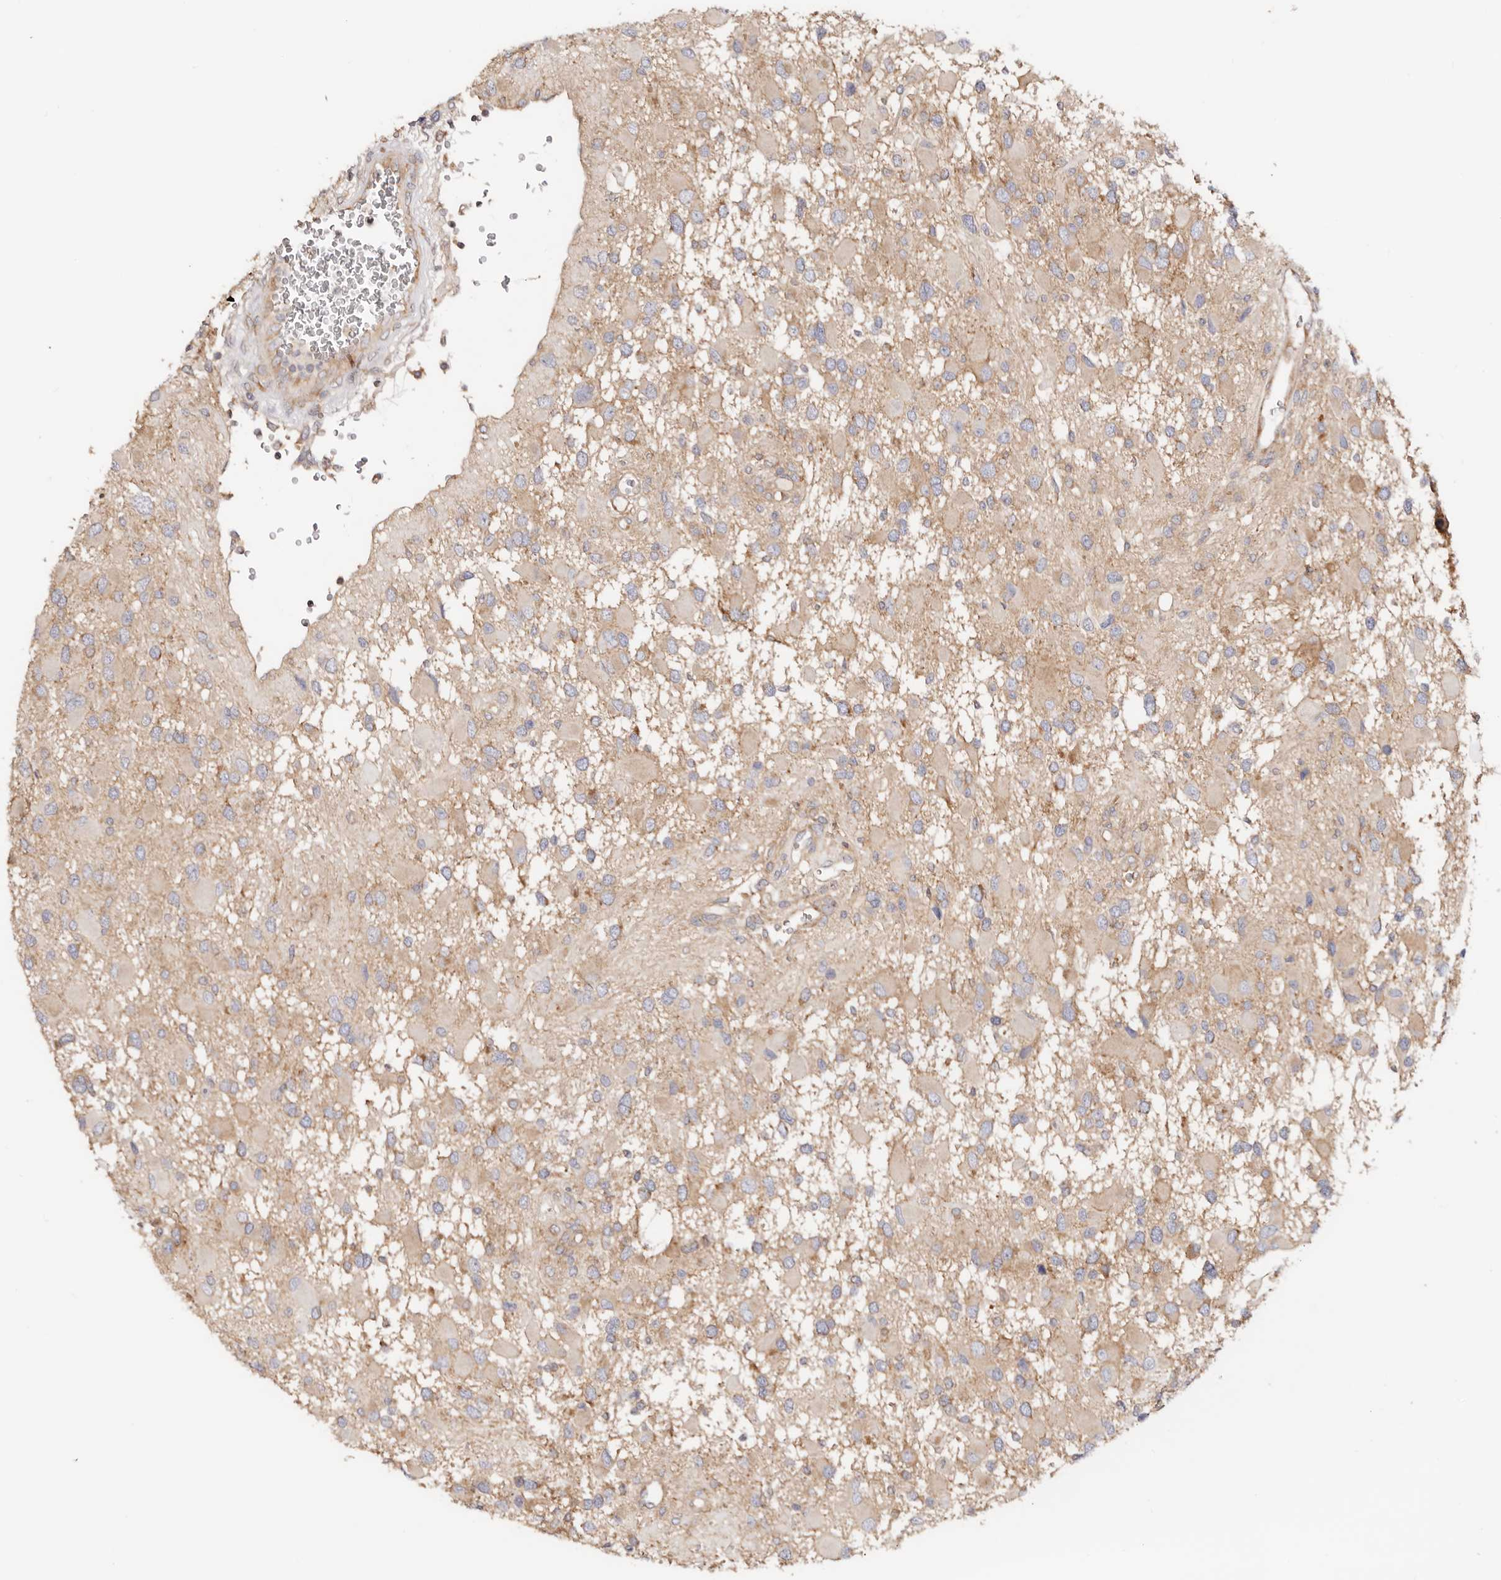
{"staining": {"intensity": "weak", "quantity": ">75%", "location": "cytoplasmic/membranous"}, "tissue": "glioma", "cell_type": "Tumor cells", "image_type": "cancer", "snomed": [{"axis": "morphology", "description": "Glioma, malignant, High grade"}, {"axis": "topography", "description": "Brain"}], "caption": "Protein expression analysis of human malignant high-grade glioma reveals weak cytoplasmic/membranous staining in about >75% of tumor cells.", "gene": "GNA13", "patient": {"sex": "male", "age": 53}}